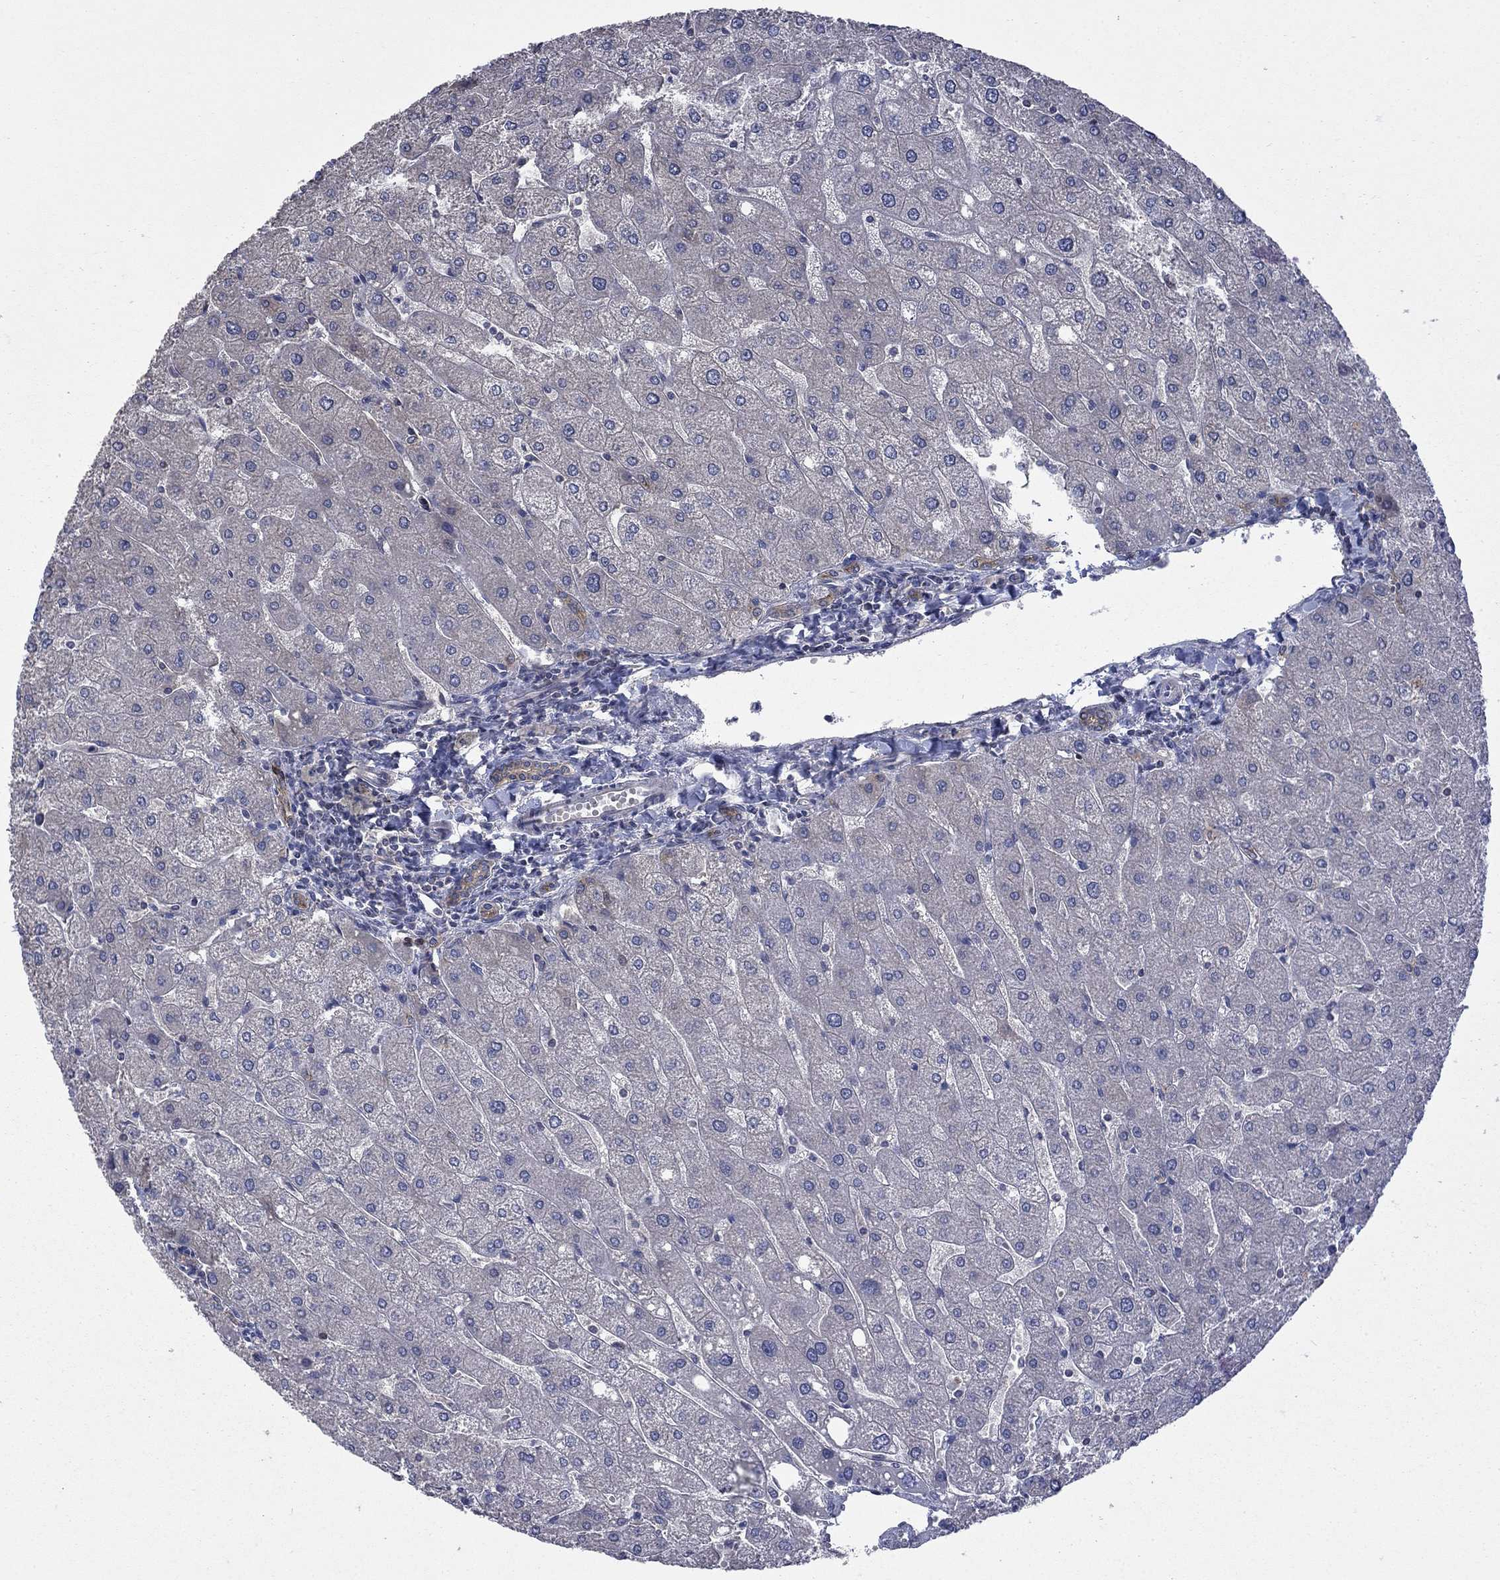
{"staining": {"intensity": "weak", "quantity": "25%-75%", "location": "cytoplasmic/membranous"}, "tissue": "liver", "cell_type": "Cholangiocytes", "image_type": "normal", "snomed": [{"axis": "morphology", "description": "Normal tissue, NOS"}, {"axis": "topography", "description": "Liver"}], "caption": "Protein staining of normal liver exhibits weak cytoplasmic/membranous expression in about 25%-75% of cholangiocytes. The protein of interest is stained brown, and the nuclei are stained in blue (DAB IHC with brightfield microscopy, high magnification).", "gene": "PDZD2", "patient": {"sex": "male", "age": 67}}